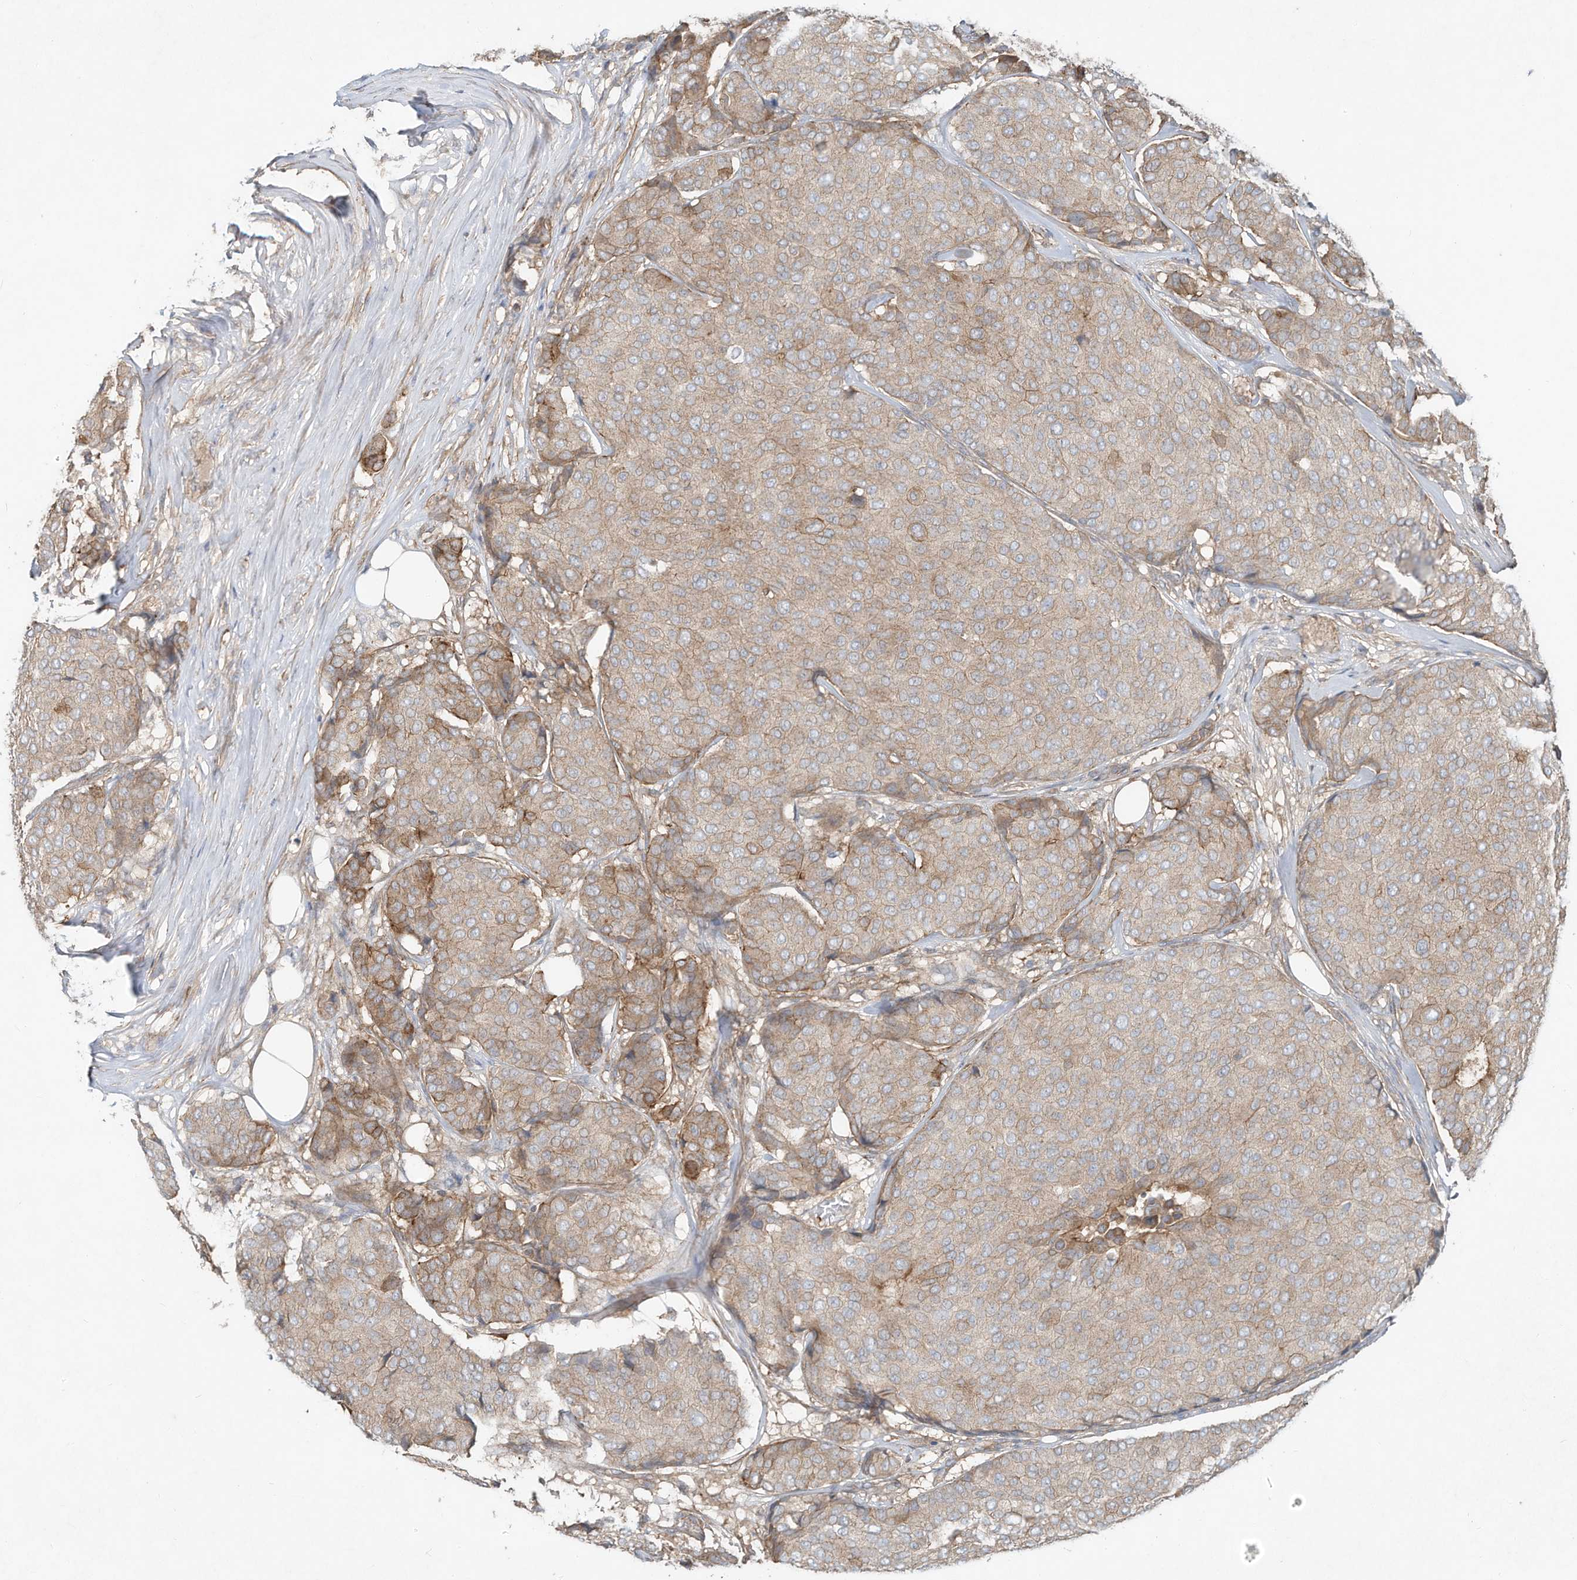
{"staining": {"intensity": "weak", "quantity": ">75%", "location": "cytoplasmic/membranous"}, "tissue": "breast cancer", "cell_type": "Tumor cells", "image_type": "cancer", "snomed": [{"axis": "morphology", "description": "Duct carcinoma"}, {"axis": "topography", "description": "Breast"}], "caption": "A brown stain shows weak cytoplasmic/membranous staining of a protein in human invasive ductal carcinoma (breast) tumor cells. Ihc stains the protein of interest in brown and the nuclei are stained blue.", "gene": "HTR5A", "patient": {"sex": "female", "age": 75}}